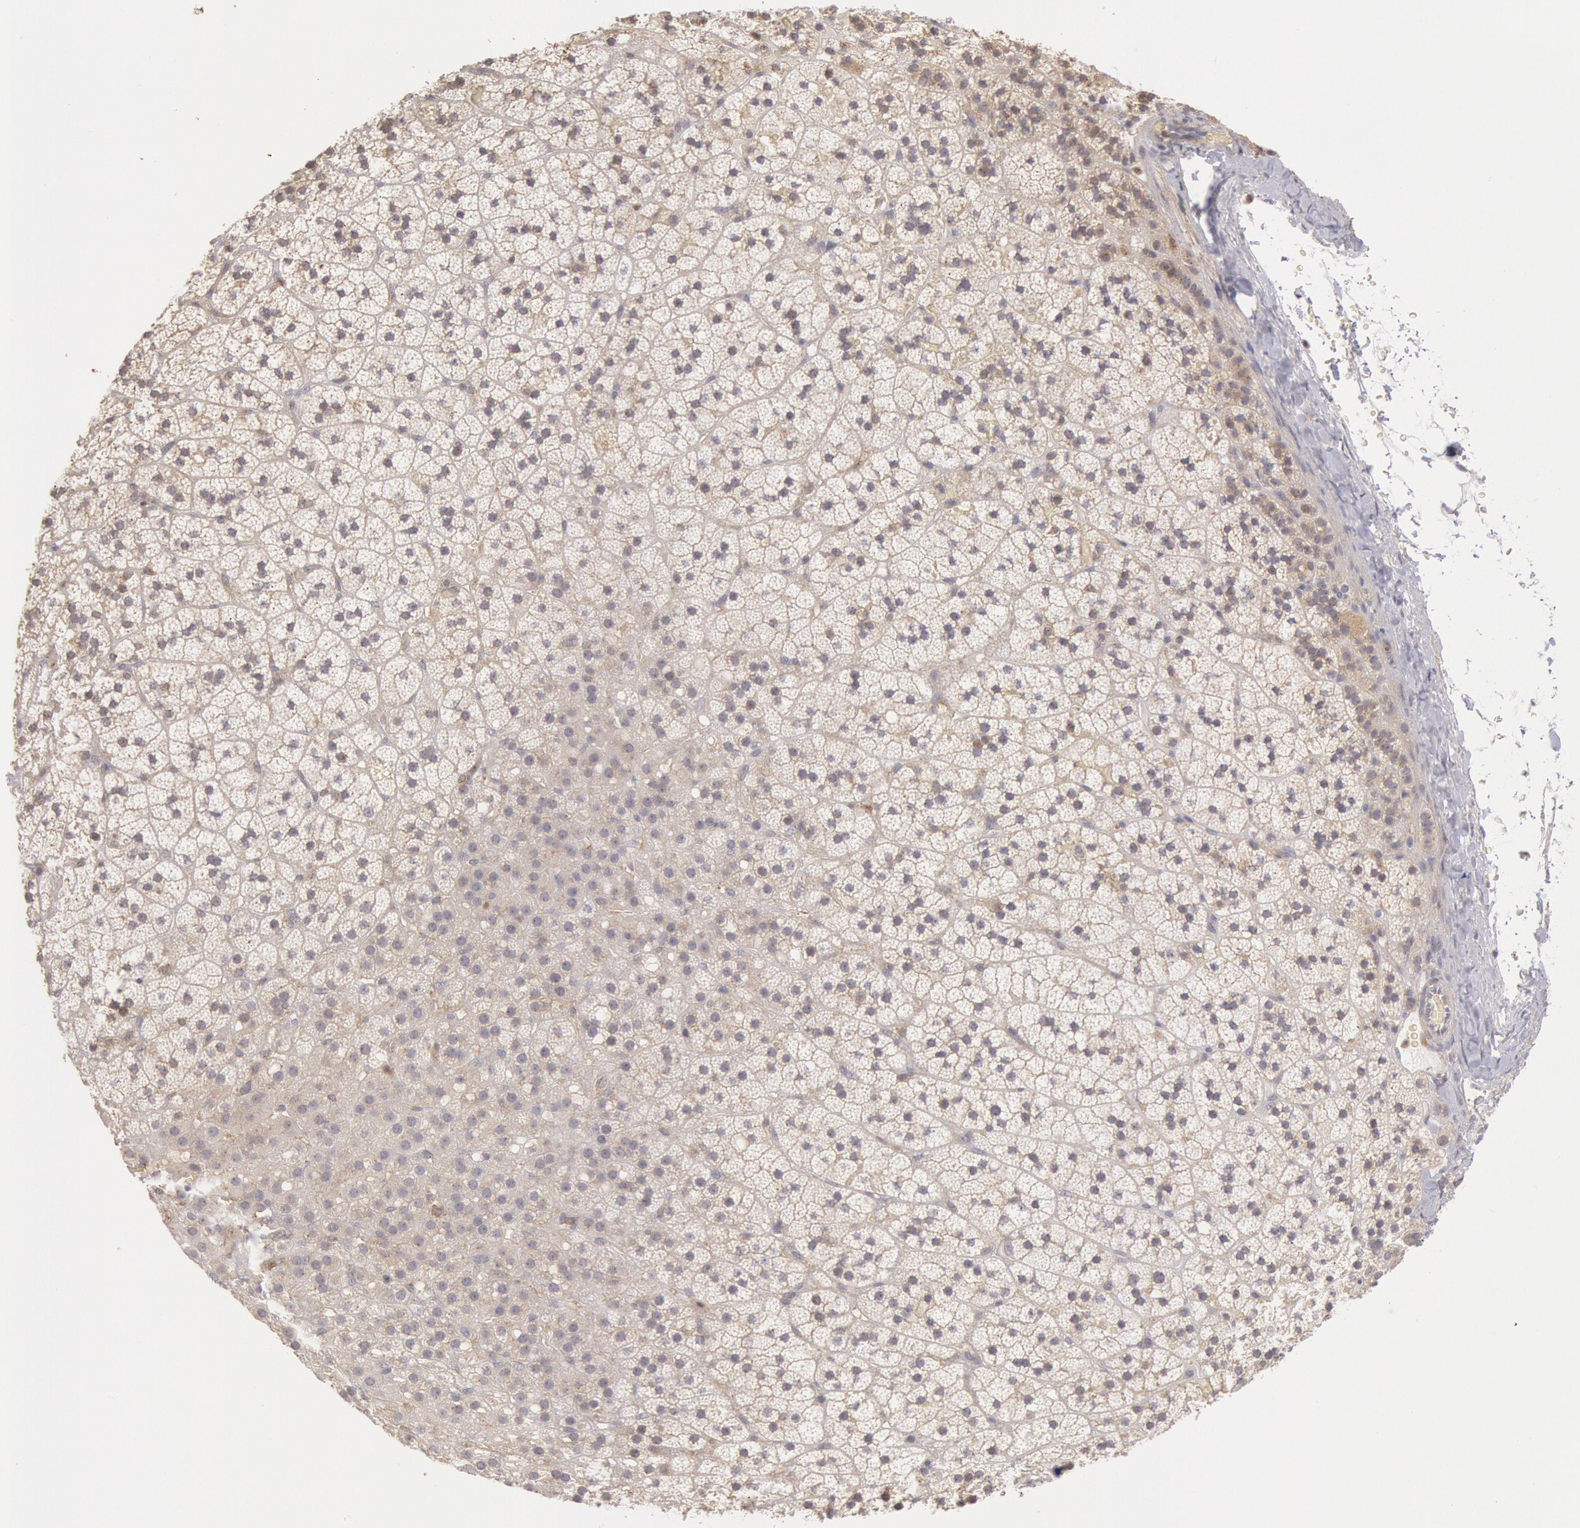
{"staining": {"intensity": "weak", "quantity": "25%-75%", "location": "cytoplasmic/membranous"}, "tissue": "adrenal gland", "cell_type": "Glandular cells", "image_type": "normal", "snomed": [{"axis": "morphology", "description": "Normal tissue, NOS"}, {"axis": "topography", "description": "Adrenal gland"}], "caption": "Glandular cells reveal weak cytoplasmic/membranous expression in about 25%-75% of cells in normal adrenal gland.", "gene": "PLA2G6", "patient": {"sex": "male", "age": 35}}